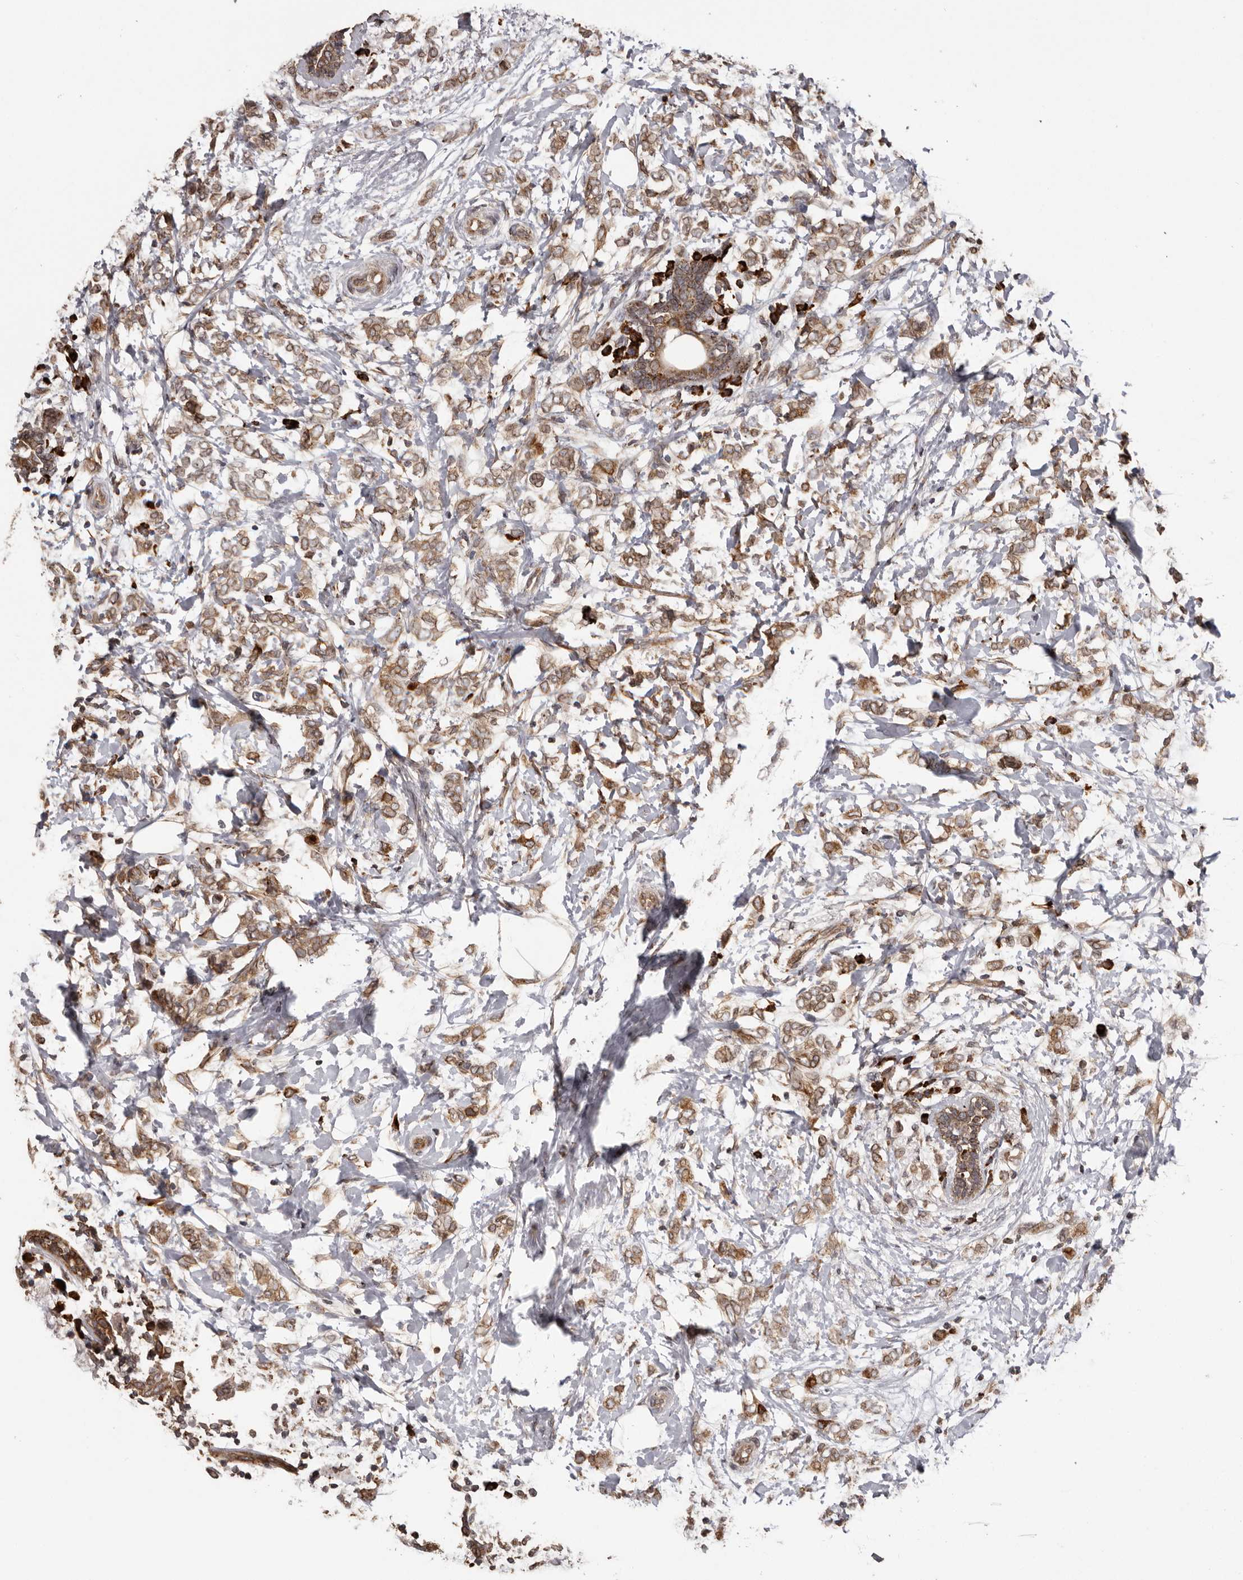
{"staining": {"intensity": "moderate", "quantity": ">75%", "location": "cytoplasmic/membranous"}, "tissue": "breast cancer", "cell_type": "Tumor cells", "image_type": "cancer", "snomed": [{"axis": "morphology", "description": "Normal tissue, NOS"}, {"axis": "morphology", "description": "Lobular carcinoma"}, {"axis": "topography", "description": "Breast"}], "caption": "A histopathology image of human breast cancer (lobular carcinoma) stained for a protein demonstrates moderate cytoplasmic/membranous brown staining in tumor cells.", "gene": "NUP43", "patient": {"sex": "female", "age": 47}}